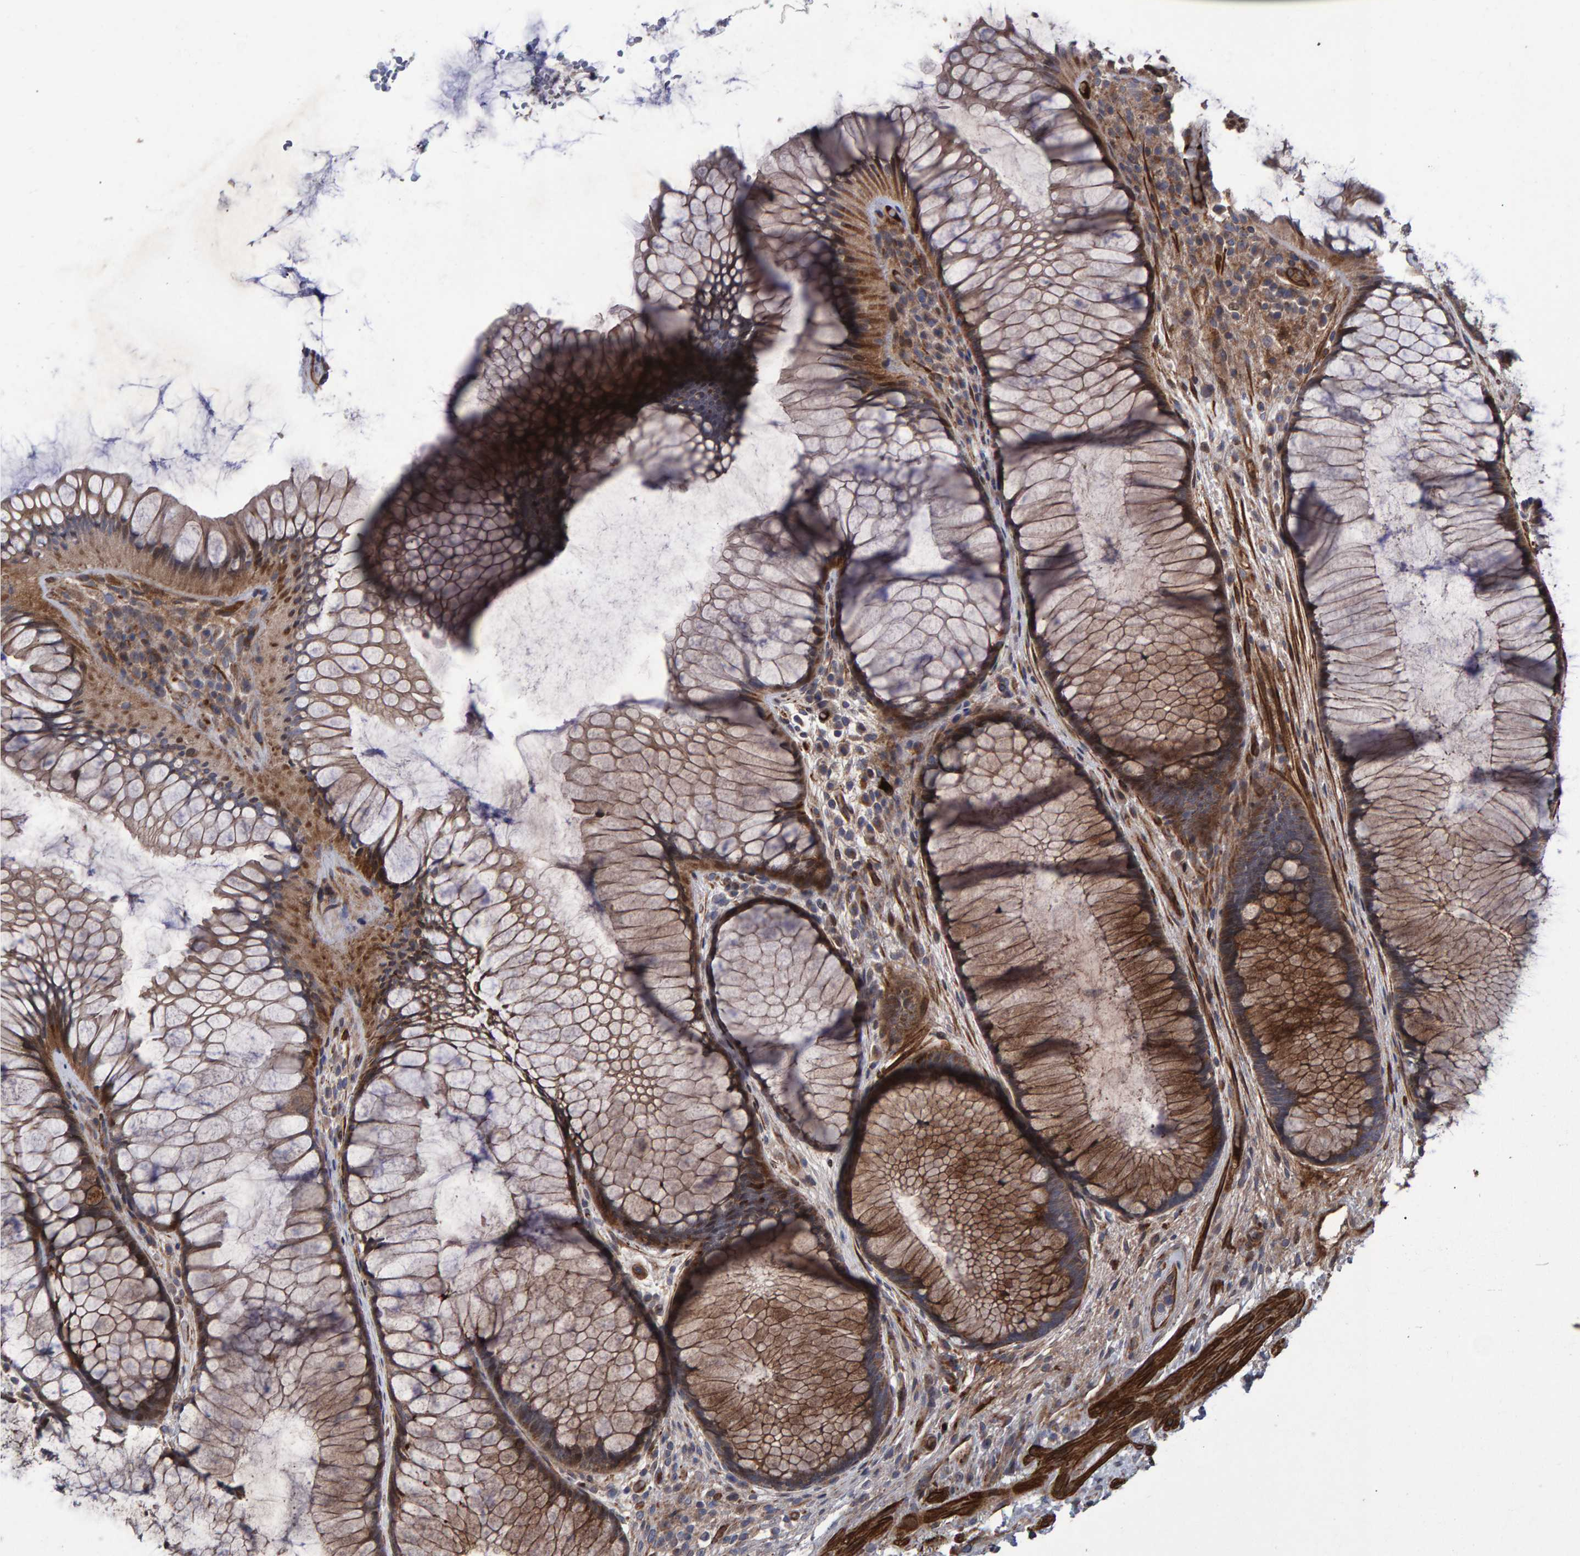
{"staining": {"intensity": "moderate", "quantity": ">75%", "location": "cytoplasmic/membranous"}, "tissue": "rectum", "cell_type": "Glandular cells", "image_type": "normal", "snomed": [{"axis": "morphology", "description": "Normal tissue, NOS"}, {"axis": "topography", "description": "Rectum"}], "caption": "Unremarkable rectum shows moderate cytoplasmic/membranous positivity in approximately >75% of glandular cells, visualized by immunohistochemistry.", "gene": "SLIT2", "patient": {"sex": "male", "age": 51}}